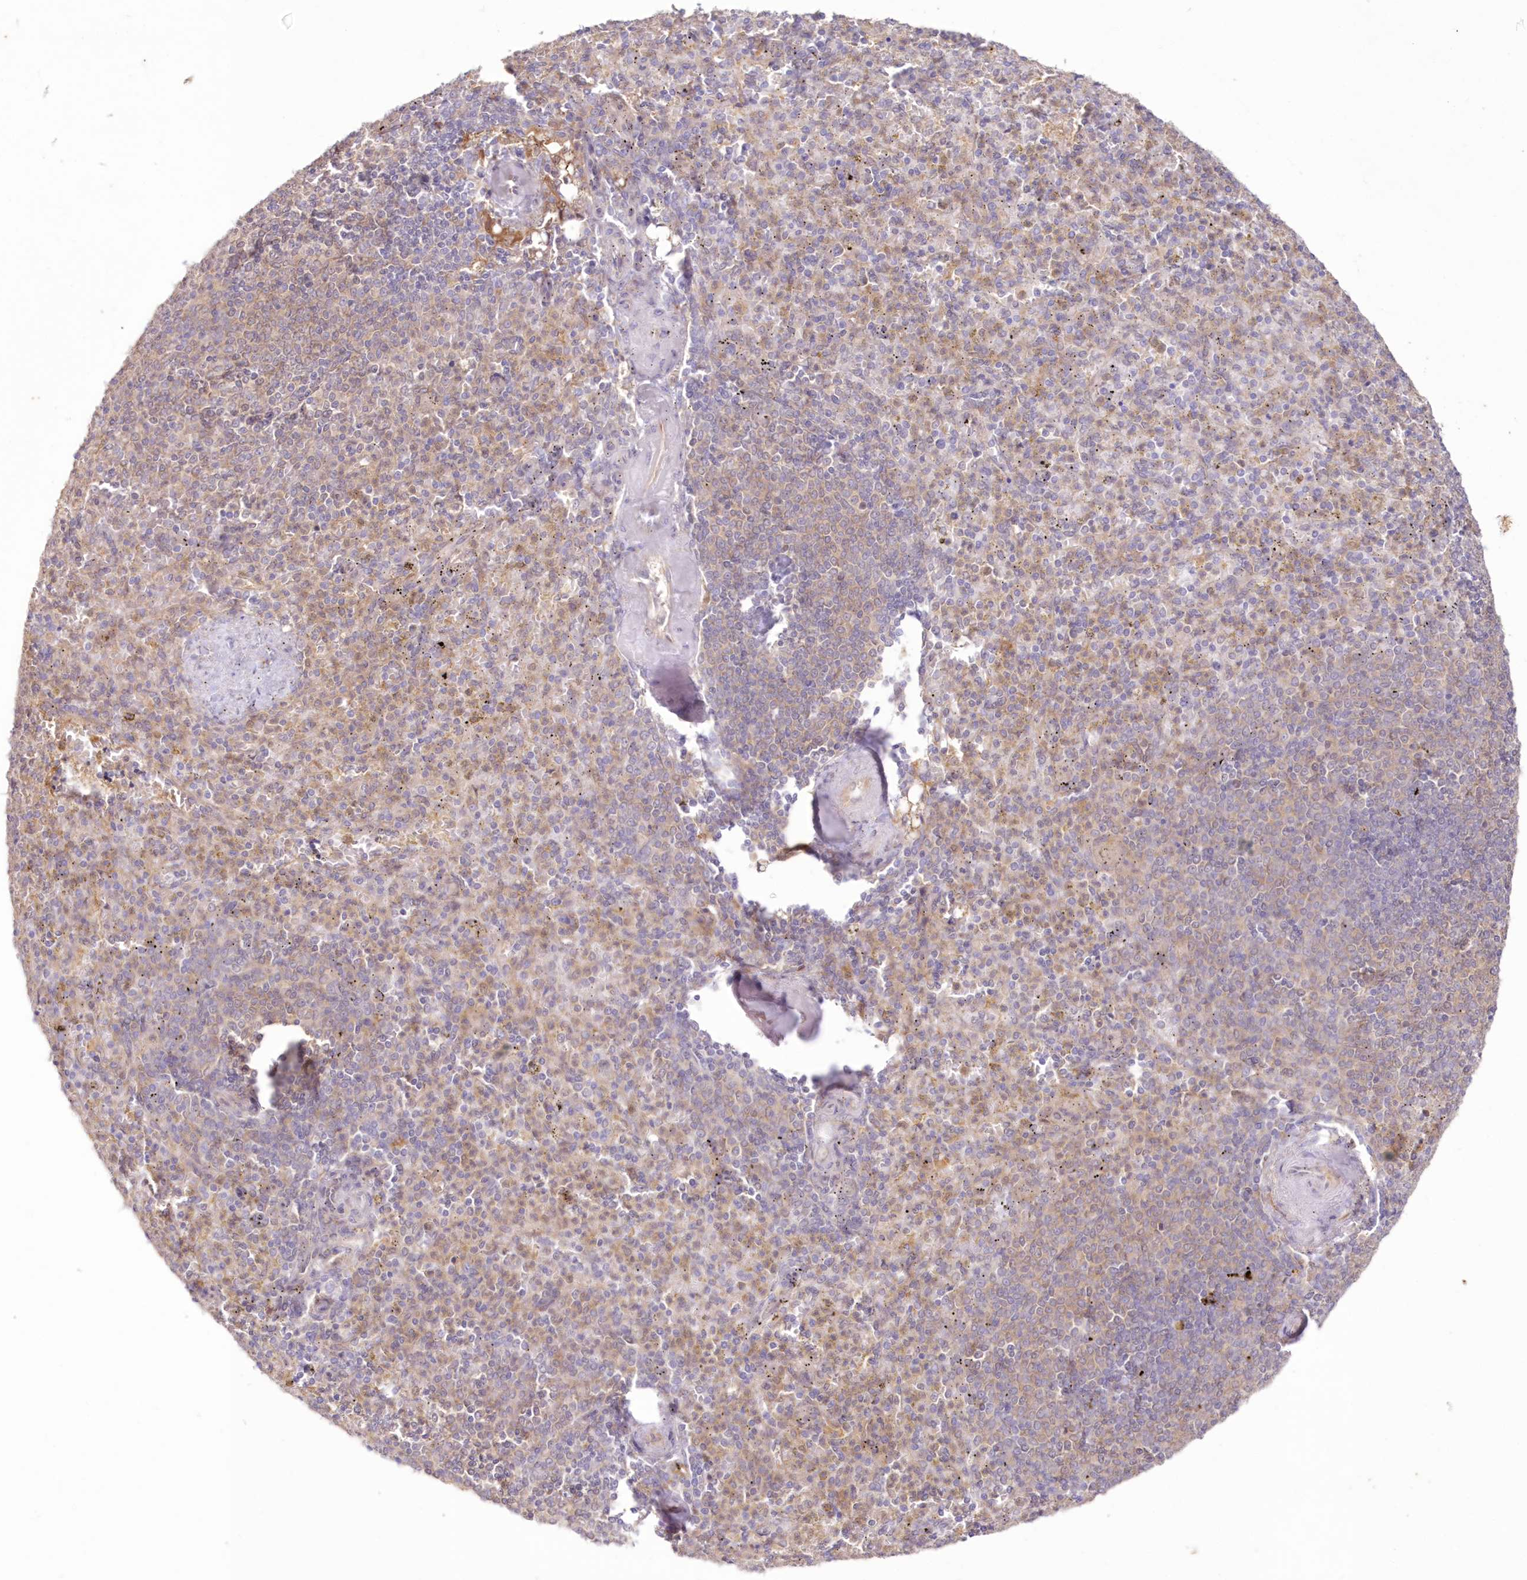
{"staining": {"intensity": "negative", "quantity": "none", "location": "none"}, "tissue": "spleen", "cell_type": "Cells in red pulp", "image_type": "normal", "snomed": [{"axis": "morphology", "description": "Normal tissue, NOS"}, {"axis": "topography", "description": "Spleen"}], "caption": "An IHC image of unremarkable spleen is shown. There is no staining in cells in red pulp of spleen.", "gene": "RNPEP", "patient": {"sex": "female", "age": 74}}